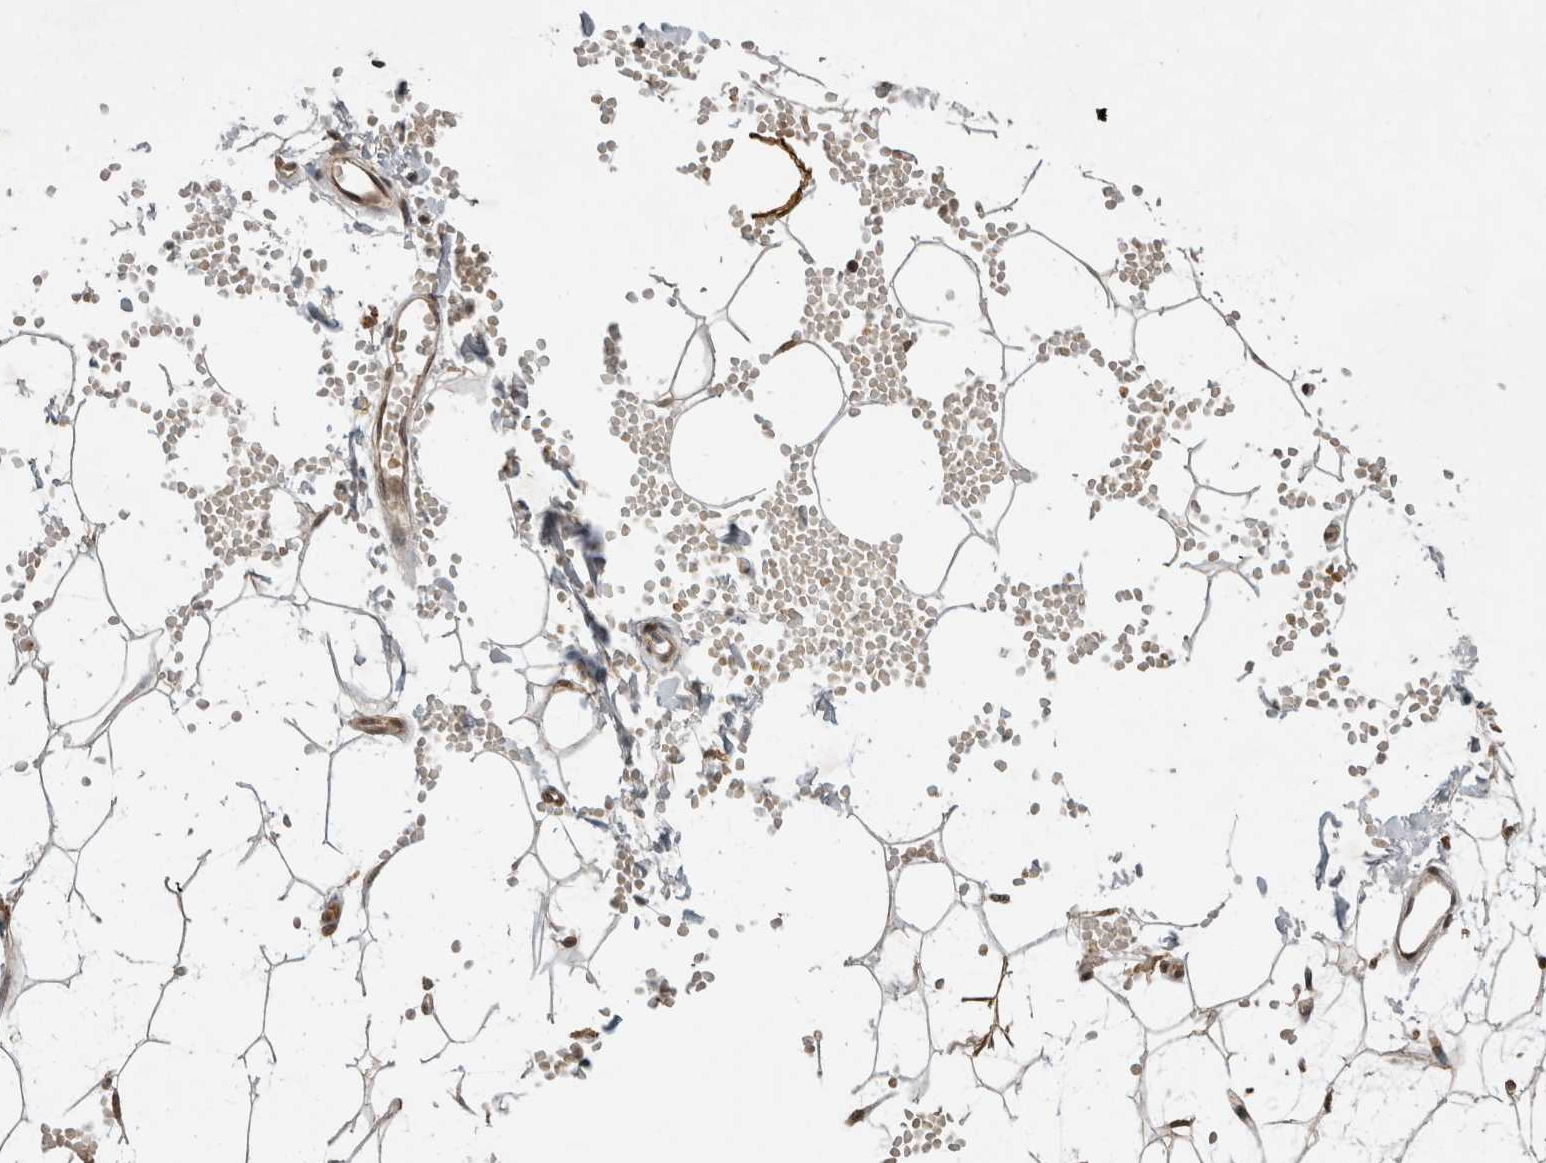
{"staining": {"intensity": "moderate", "quantity": "25%-75%", "location": "cytoplasmic/membranous,nuclear"}, "tissue": "adipose tissue", "cell_type": "Adipocytes", "image_type": "normal", "snomed": [{"axis": "morphology", "description": "Normal tissue, NOS"}, {"axis": "topography", "description": "Breast"}], "caption": "Moderate cytoplasmic/membranous,nuclear staining is identified in approximately 25%-75% of adipocytes in unremarkable adipose tissue.", "gene": "FAM3A", "patient": {"sex": "female", "age": 23}}